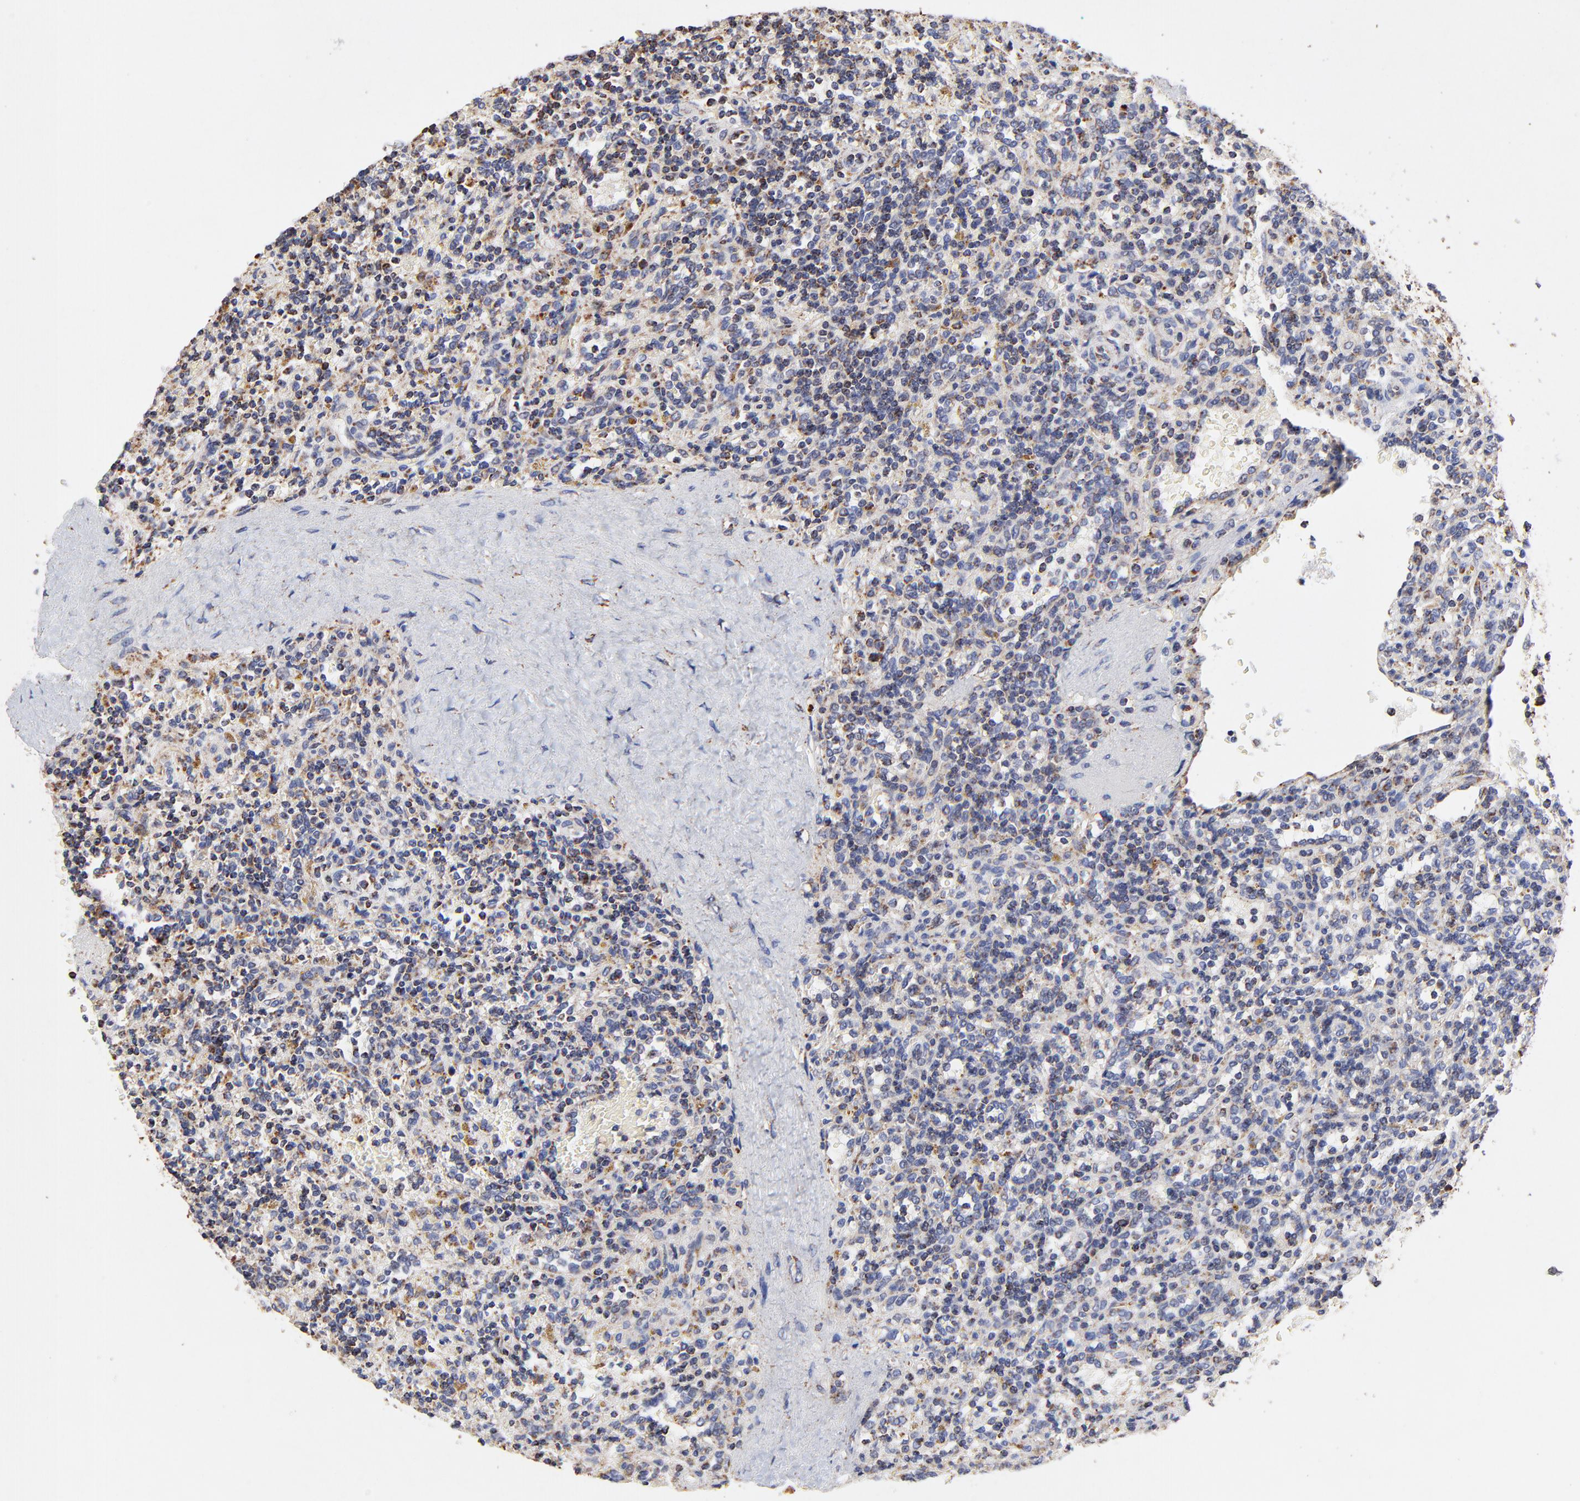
{"staining": {"intensity": "moderate", "quantity": "<25%", "location": "cytoplasmic/membranous"}, "tissue": "lymphoma", "cell_type": "Tumor cells", "image_type": "cancer", "snomed": [{"axis": "morphology", "description": "Malignant lymphoma, non-Hodgkin's type, Low grade"}, {"axis": "topography", "description": "Spleen"}], "caption": "A brown stain labels moderate cytoplasmic/membranous positivity of a protein in human low-grade malignant lymphoma, non-Hodgkin's type tumor cells.", "gene": "SSBP1", "patient": {"sex": "male", "age": 67}}